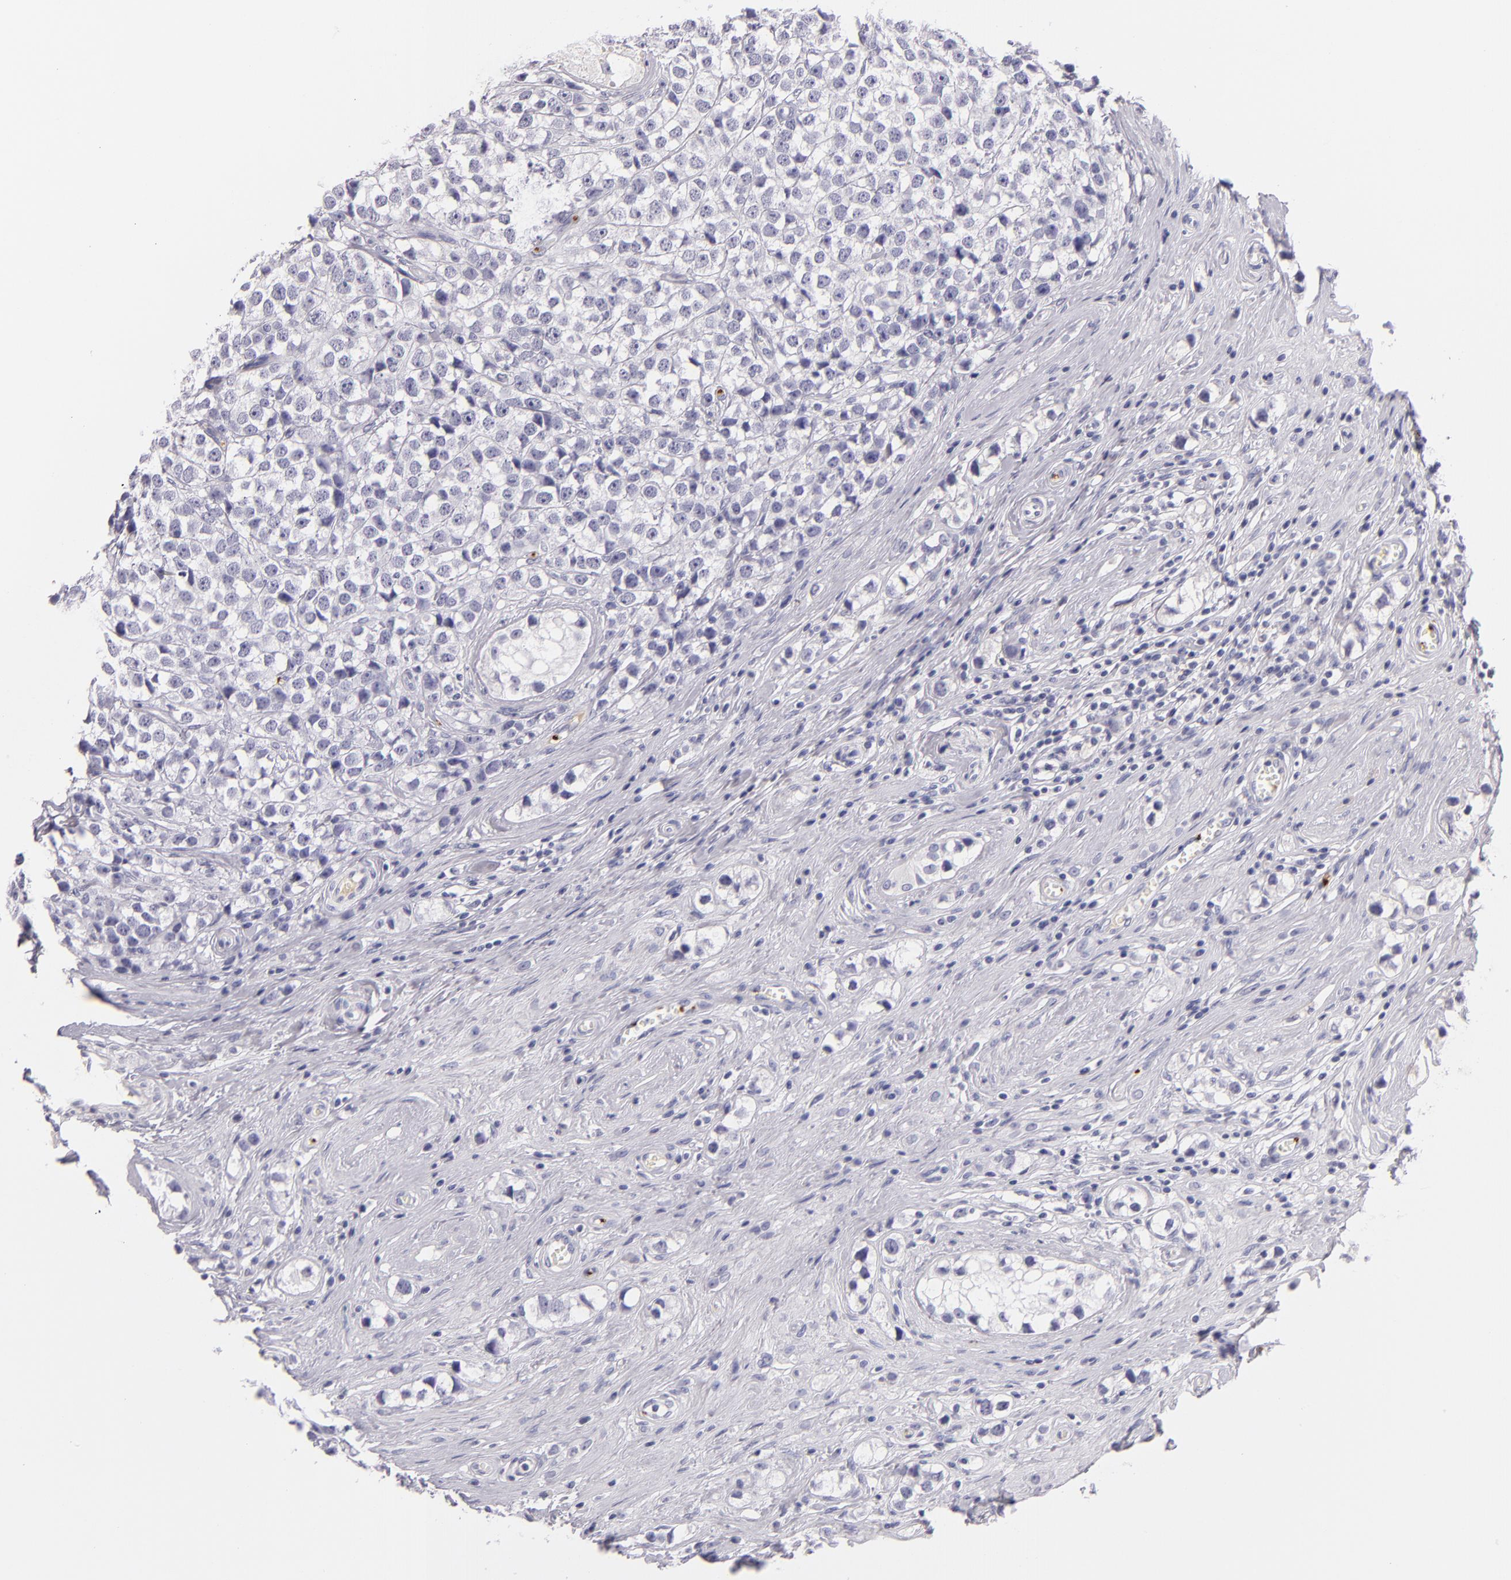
{"staining": {"intensity": "negative", "quantity": "none", "location": "none"}, "tissue": "testis cancer", "cell_type": "Tumor cells", "image_type": "cancer", "snomed": [{"axis": "morphology", "description": "Seminoma, NOS"}, {"axis": "topography", "description": "Testis"}], "caption": "Immunohistochemistry (IHC) of testis cancer (seminoma) exhibits no staining in tumor cells.", "gene": "GP1BA", "patient": {"sex": "male", "age": 25}}